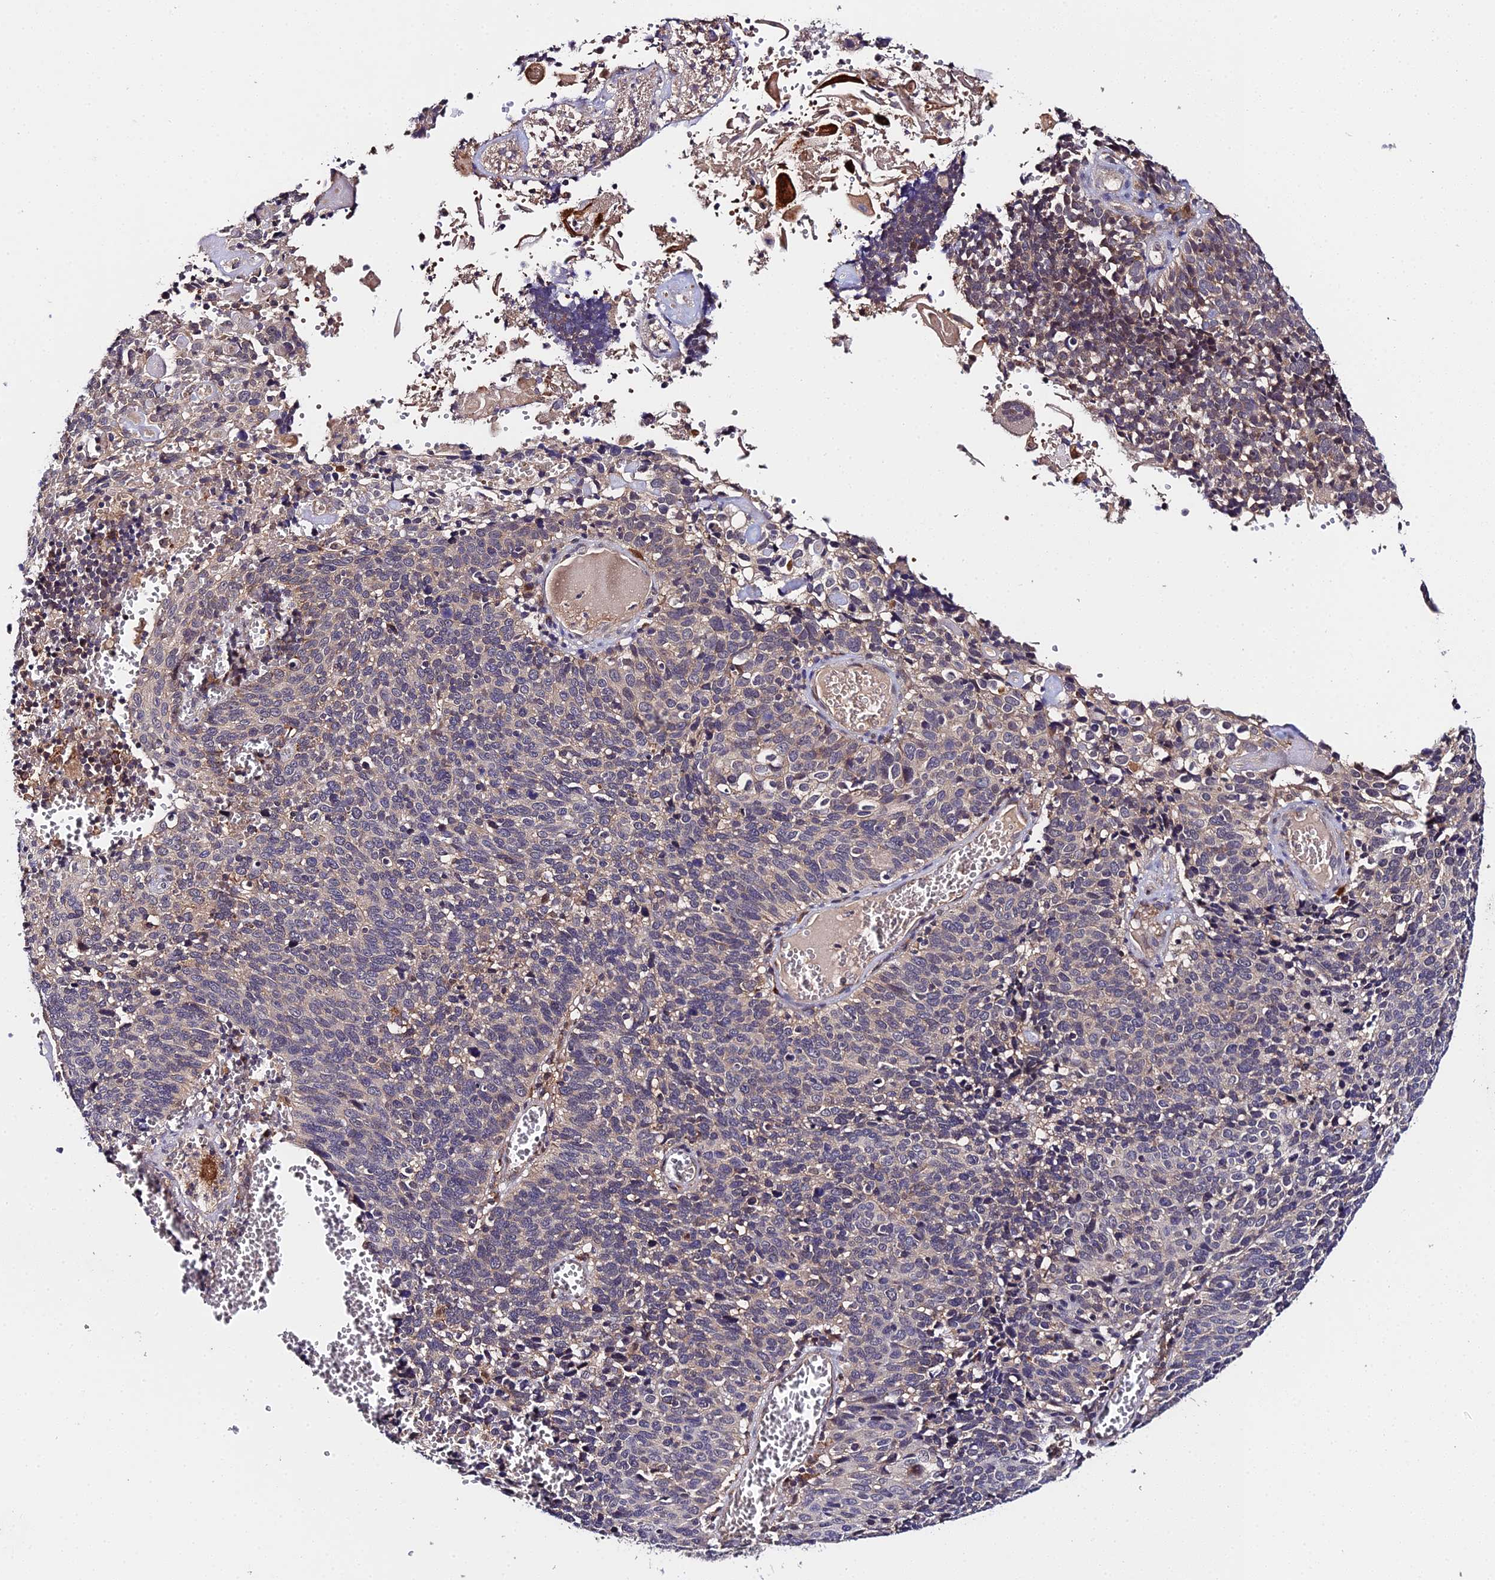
{"staining": {"intensity": "negative", "quantity": "none", "location": "none"}, "tissue": "cervical cancer", "cell_type": "Tumor cells", "image_type": "cancer", "snomed": [{"axis": "morphology", "description": "Squamous cell carcinoma, NOS"}, {"axis": "topography", "description": "Cervix"}], "caption": "Immunohistochemistry (IHC) of cervical cancer (squamous cell carcinoma) shows no positivity in tumor cells.", "gene": "ZBED8", "patient": {"sex": "female", "age": 39}}